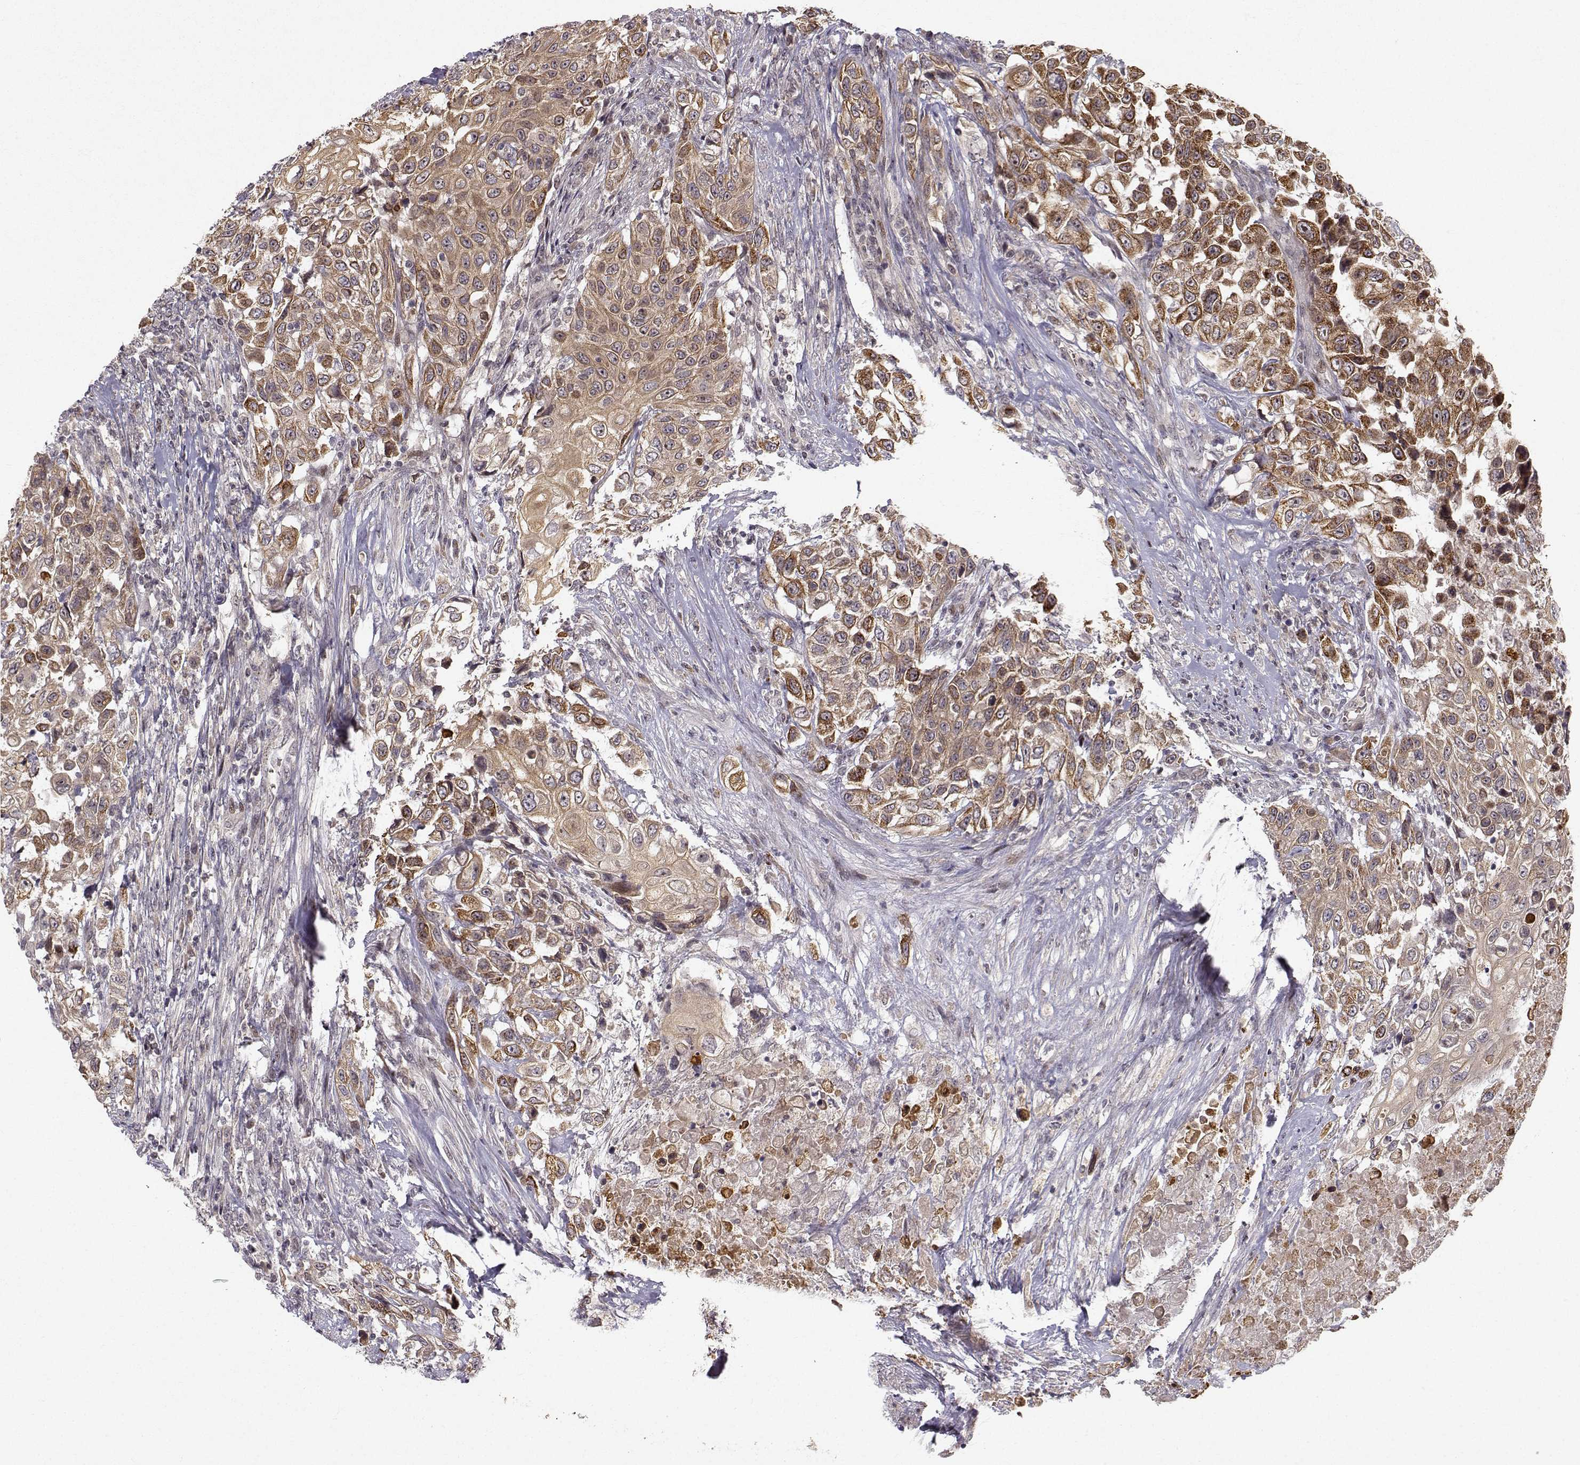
{"staining": {"intensity": "strong", "quantity": "25%-75%", "location": "cytoplasmic/membranous"}, "tissue": "urothelial cancer", "cell_type": "Tumor cells", "image_type": "cancer", "snomed": [{"axis": "morphology", "description": "Urothelial carcinoma, High grade"}, {"axis": "topography", "description": "Urinary bladder"}], "caption": "Immunohistochemical staining of human high-grade urothelial carcinoma exhibits high levels of strong cytoplasmic/membranous protein positivity in approximately 25%-75% of tumor cells.", "gene": "APC", "patient": {"sex": "female", "age": 56}}